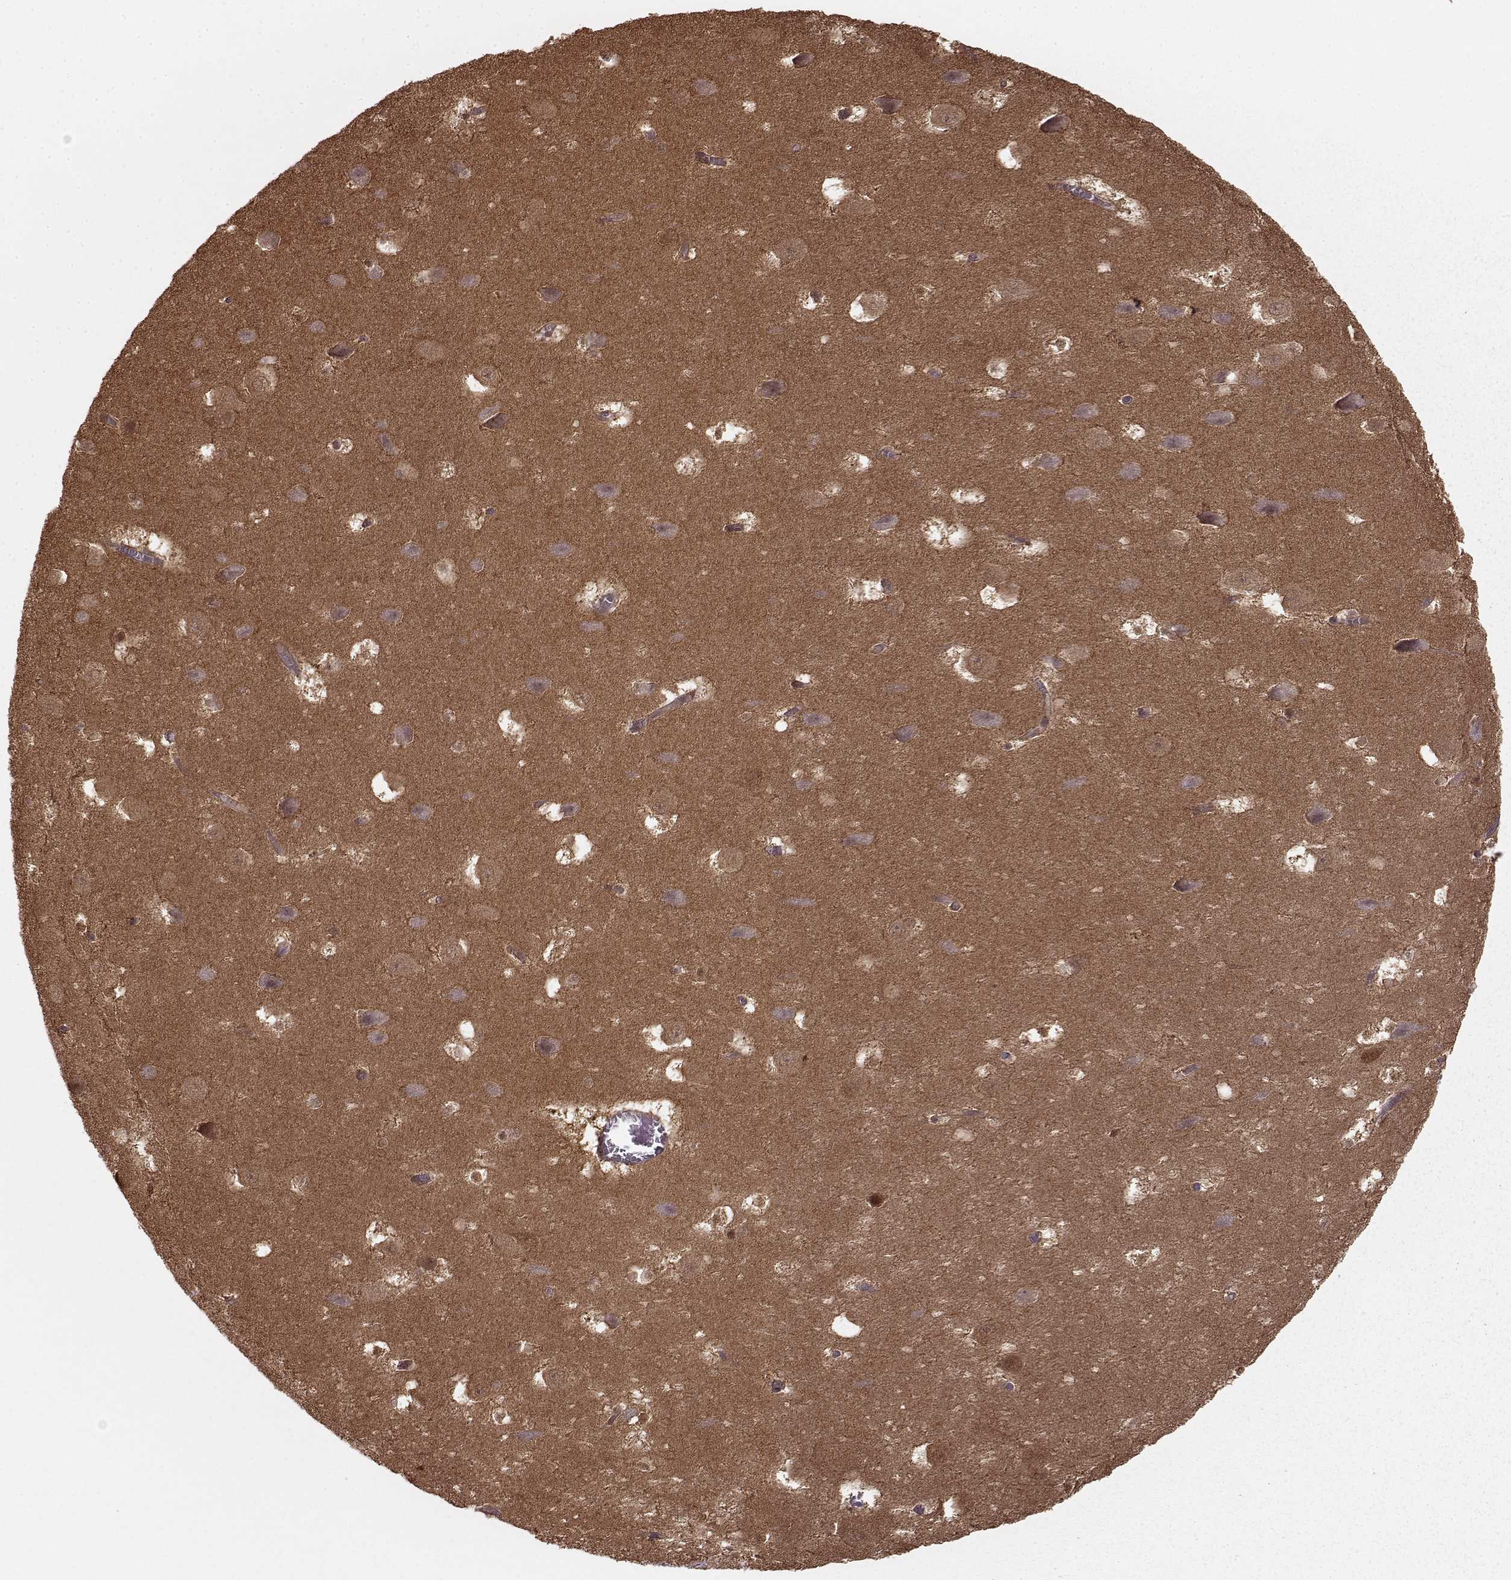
{"staining": {"intensity": "weak", "quantity": "25%-75%", "location": "cytoplasmic/membranous,nuclear"}, "tissue": "hippocampus", "cell_type": "Glial cells", "image_type": "normal", "snomed": [{"axis": "morphology", "description": "Normal tissue, NOS"}, {"axis": "topography", "description": "Hippocampus"}], "caption": "Immunohistochemistry (IHC) image of unremarkable hippocampus: hippocampus stained using immunohistochemistry exhibits low levels of weak protein expression localized specifically in the cytoplasmic/membranous,nuclear of glial cells, appearing as a cytoplasmic/membranous,nuclear brown color.", "gene": "GSS", "patient": {"sex": "male", "age": 45}}